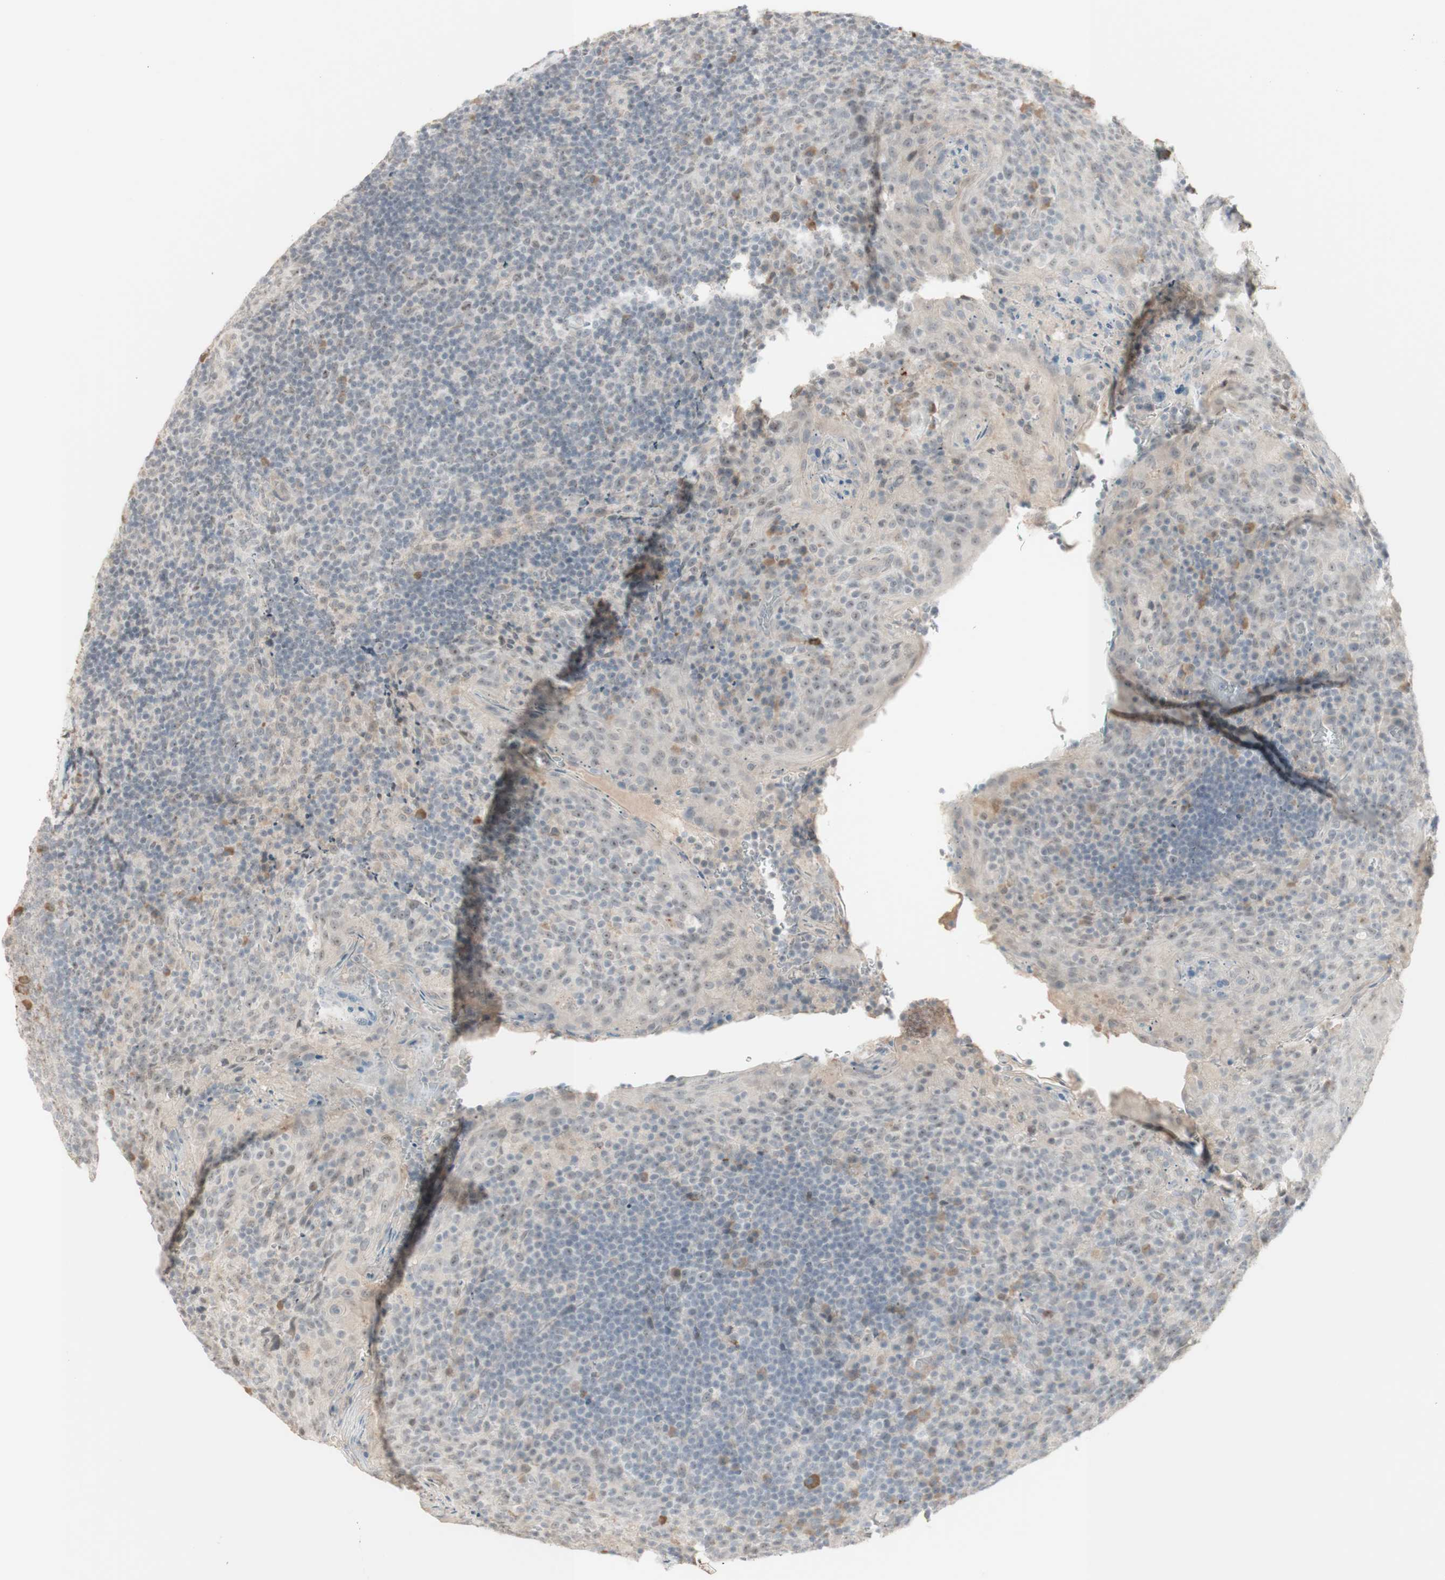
{"staining": {"intensity": "negative", "quantity": "none", "location": "none"}, "tissue": "tonsil", "cell_type": "Germinal center cells", "image_type": "normal", "snomed": [{"axis": "morphology", "description": "Normal tissue, NOS"}, {"axis": "topography", "description": "Tonsil"}], "caption": "This photomicrograph is of normal tonsil stained with immunohistochemistry (IHC) to label a protein in brown with the nuclei are counter-stained blue. There is no positivity in germinal center cells. (DAB immunohistochemistry with hematoxylin counter stain).", "gene": "PLCD4", "patient": {"sex": "male", "age": 17}}